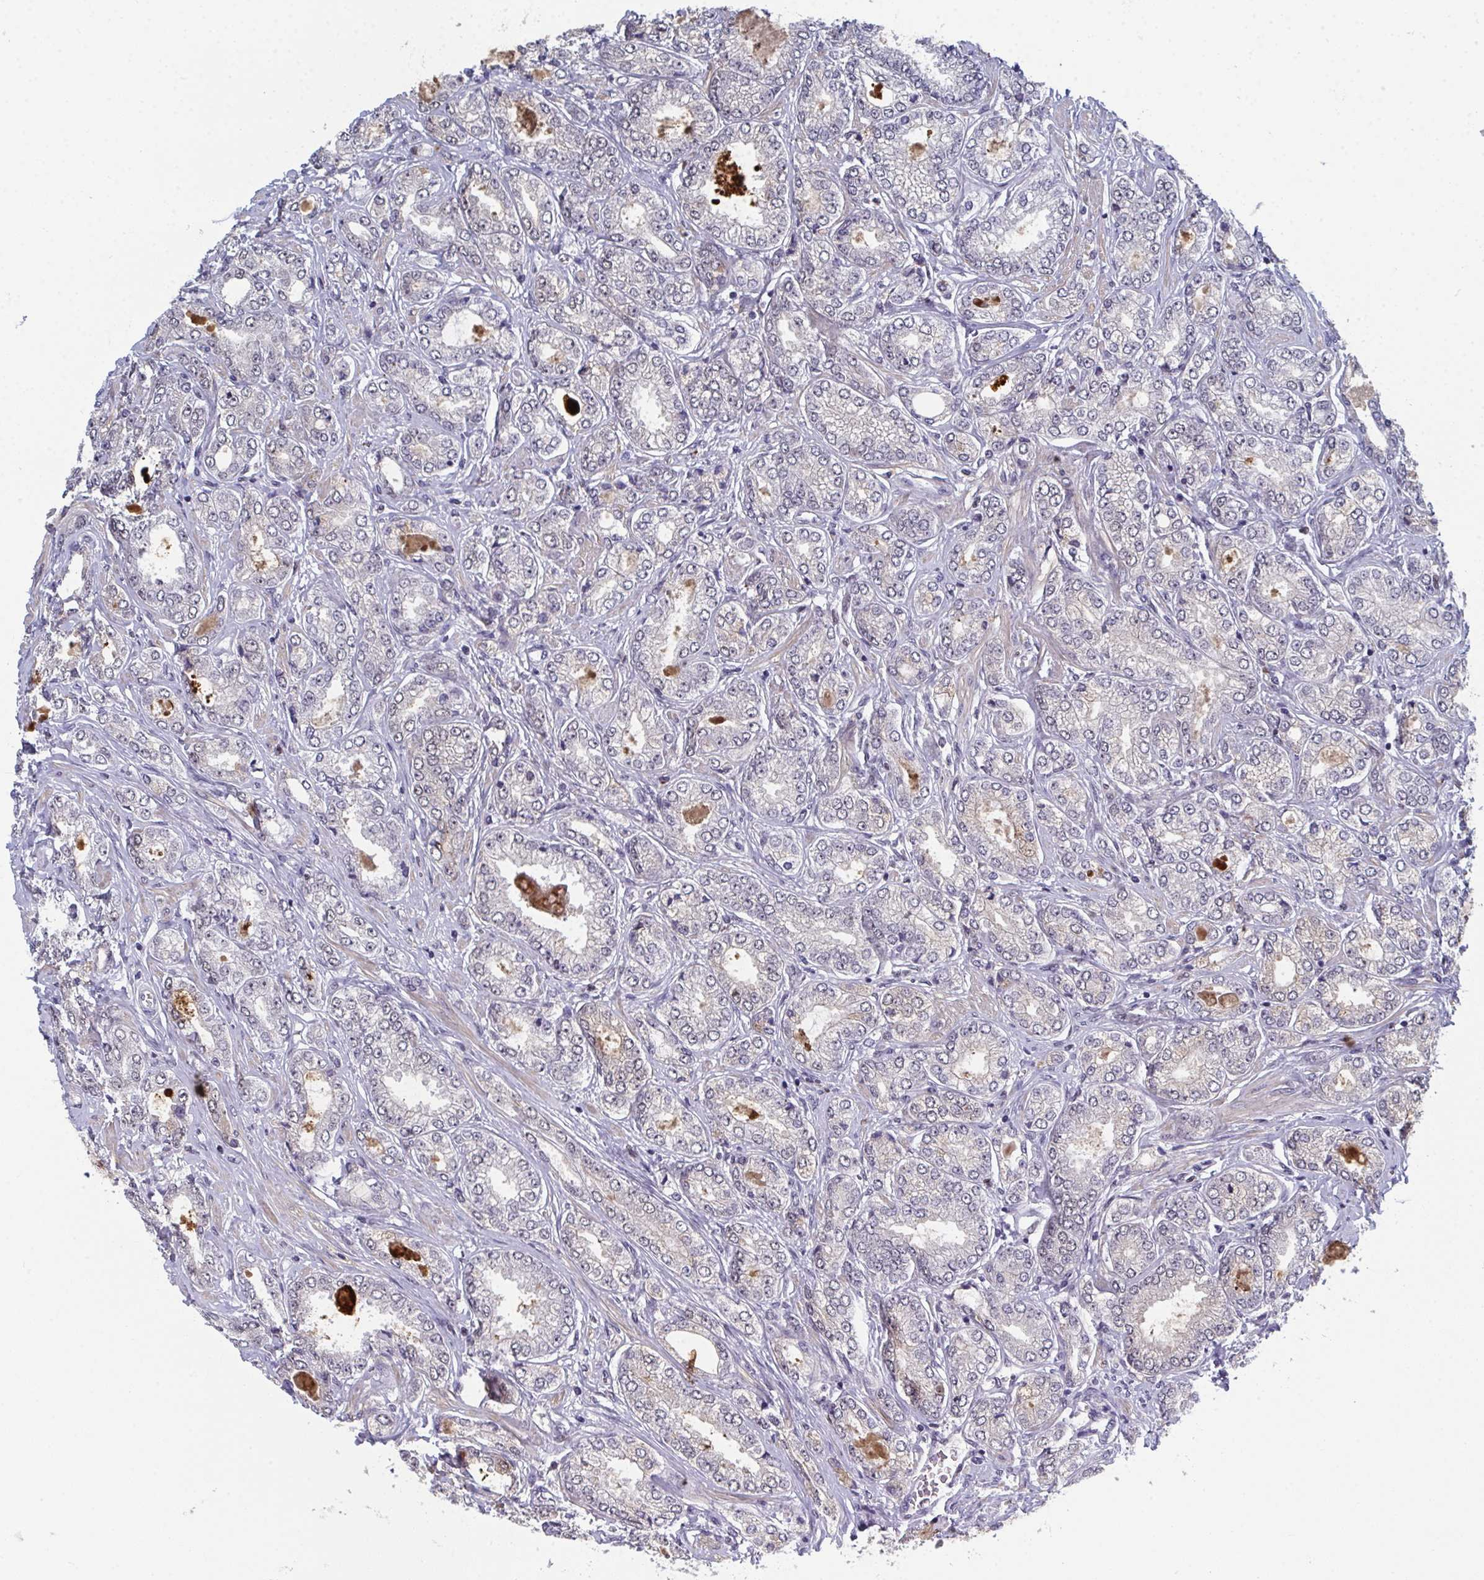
{"staining": {"intensity": "weak", "quantity": "25%-75%", "location": "cytoplasmic/membranous,nuclear"}, "tissue": "prostate cancer", "cell_type": "Tumor cells", "image_type": "cancer", "snomed": [{"axis": "morphology", "description": "Adenocarcinoma, High grade"}, {"axis": "topography", "description": "Prostate"}], "caption": "Human prostate cancer stained for a protein (brown) exhibits weak cytoplasmic/membranous and nuclear positive expression in approximately 25%-75% of tumor cells.", "gene": "JDP2", "patient": {"sex": "male", "age": 68}}